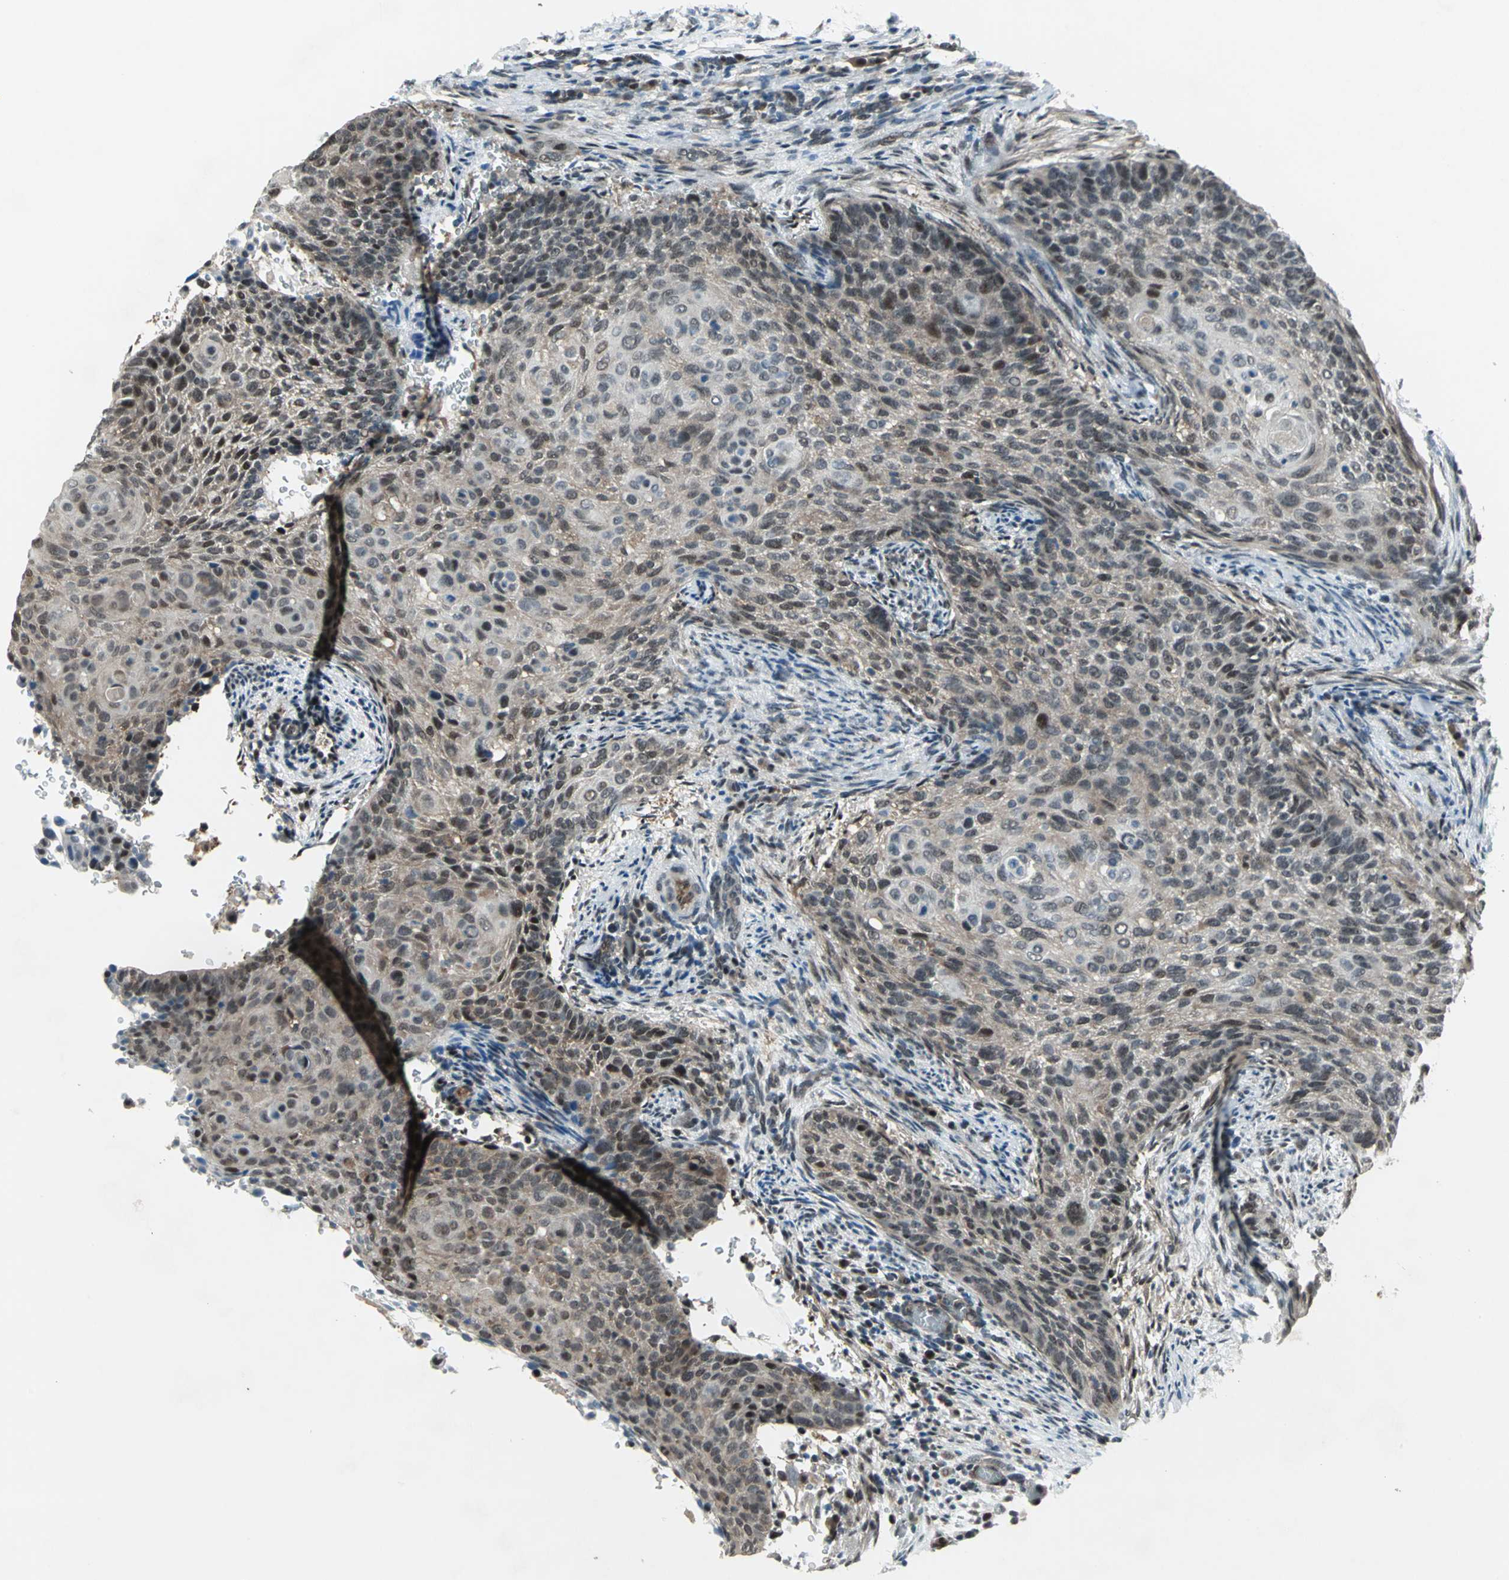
{"staining": {"intensity": "moderate", "quantity": ">75%", "location": "cytoplasmic/membranous,nuclear"}, "tissue": "cervical cancer", "cell_type": "Tumor cells", "image_type": "cancer", "snomed": [{"axis": "morphology", "description": "Squamous cell carcinoma, NOS"}, {"axis": "topography", "description": "Cervix"}], "caption": "Cervical cancer (squamous cell carcinoma) tissue exhibits moderate cytoplasmic/membranous and nuclear staining in approximately >75% of tumor cells (DAB = brown stain, brightfield microscopy at high magnification).", "gene": "COPS5", "patient": {"sex": "female", "age": 33}}